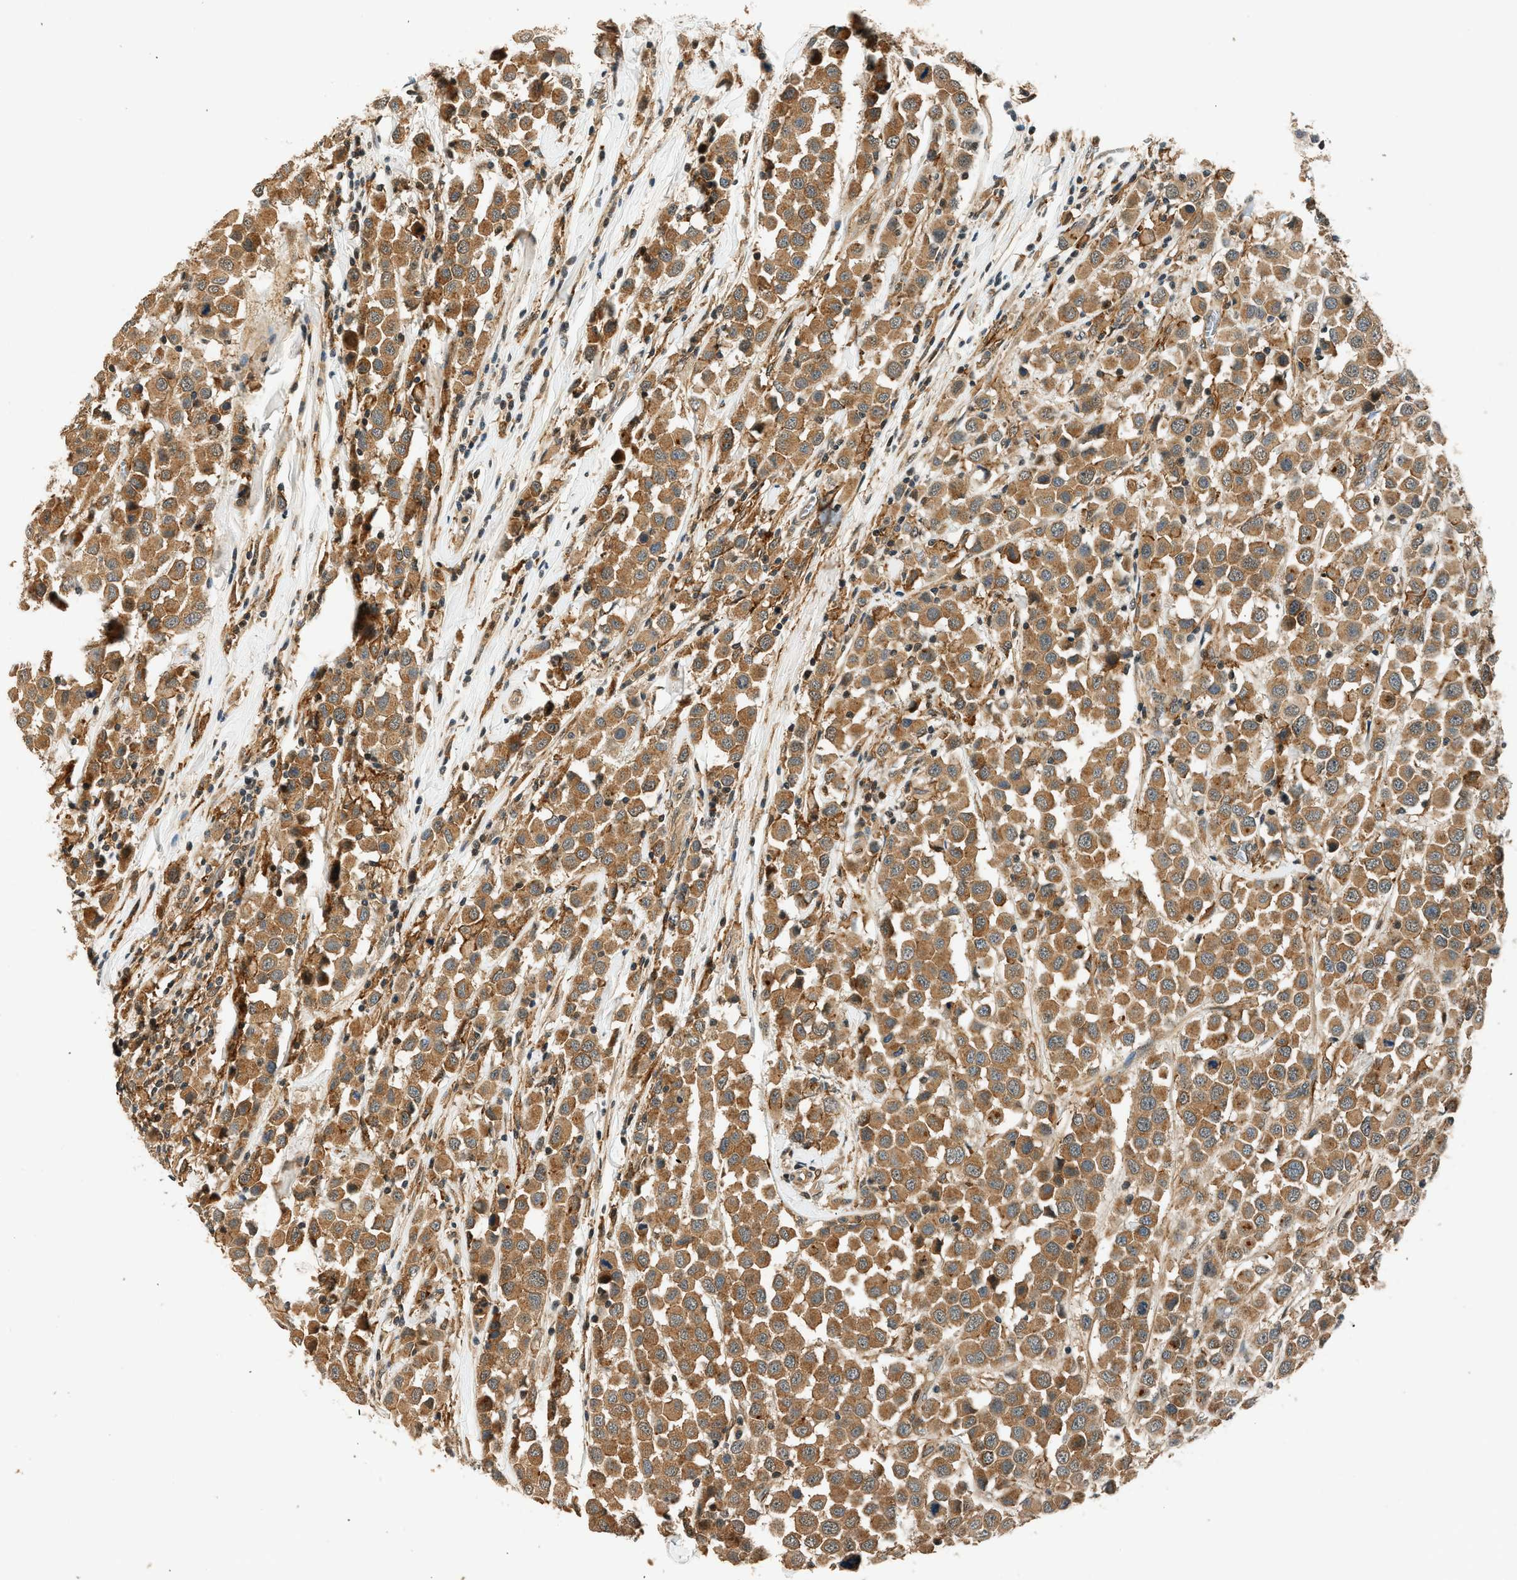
{"staining": {"intensity": "moderate", "quantity": ">75%", "location": "cytoplasmic/membranous"}, "tissue": "breast cancer", "cell_type": "Tumor cells", "image_type": "cancer", "snomed": [{"axis": "morphology", "description": "Duct carcinoma"}, {"axis": "topography", "description": "Breast"}], "caption": "Tumor cells demonstrate medium levels of moderate cytoplasmic/membranous positivity in about >75% of cells in human breast cancer.", "gene": "ARHGEF11", "patient": {"sex": "female", "age": 61}}